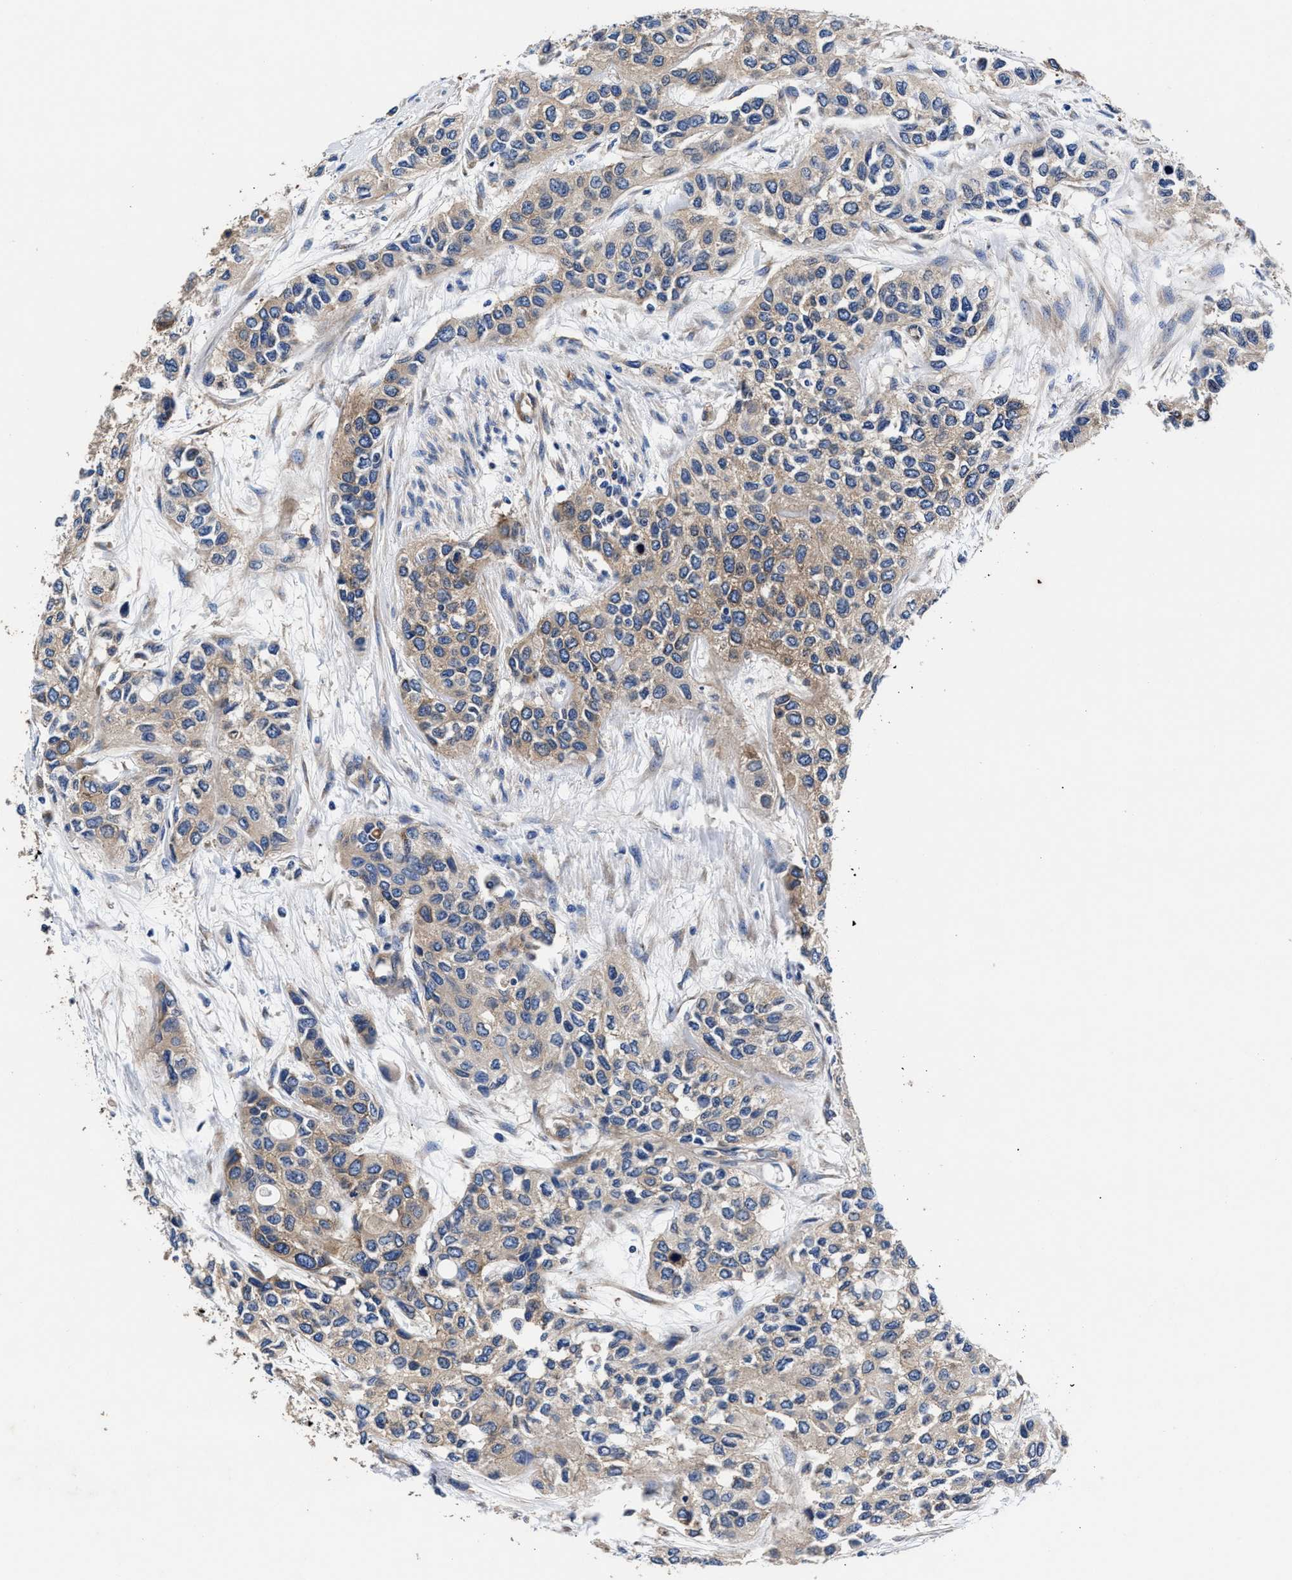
{"staining": {"intensity": "weak", "quantity": ">75%", "location": "cytoplasmic/membranous"}, "tissue": "urothelial cancer", "cell_type": "Tumor cells", "image_type": "cancer", "snomed": [{"axis": "morphology", "description": "Urothelial carcinoma, High grade"}, {"axis": "topography", "description": "Urinary bladder"}], "caption": "Immunohistochemical staining of human urothelial cancer demonstrates low levels of weak cytoplasmic/membranous expression in approximately >75% of tumor cells.", "gene": "SH3GL1", "patient": {"sex": "female", "age": 56}}